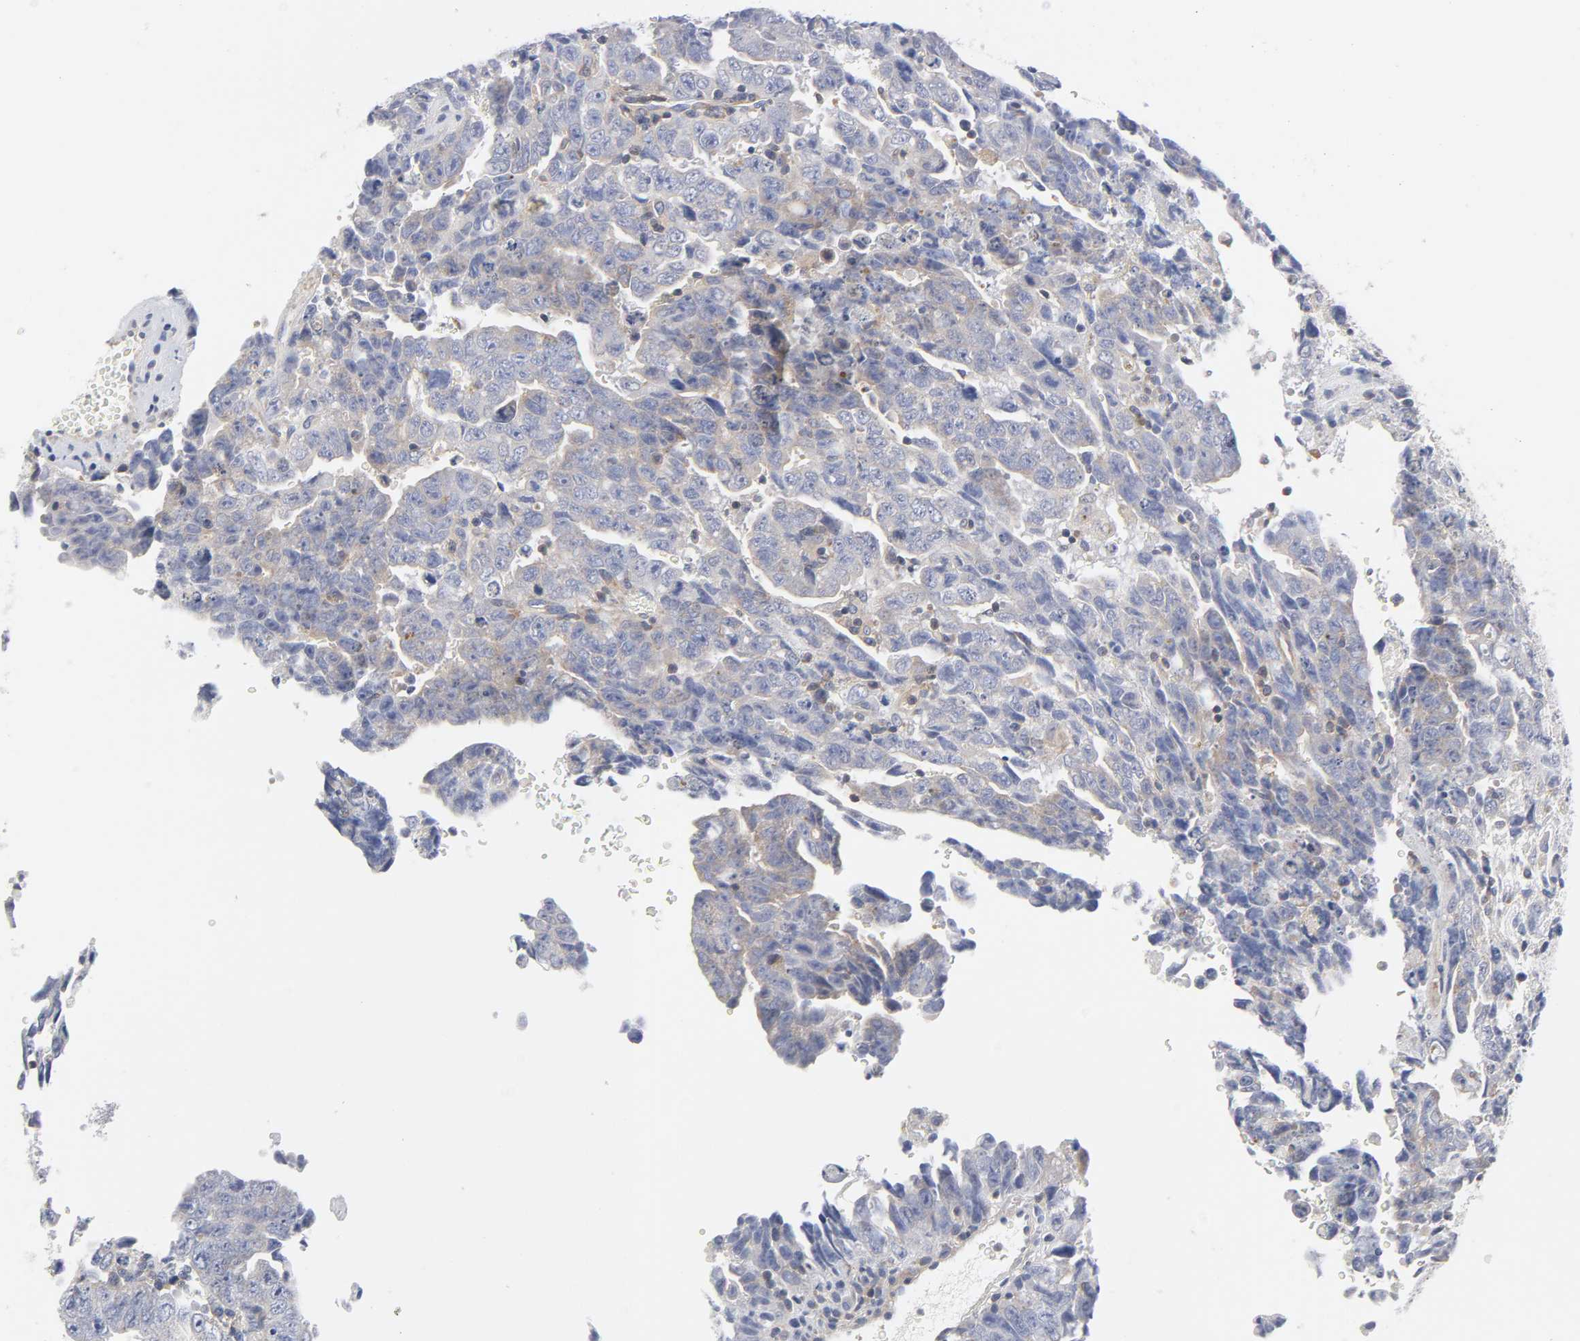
{"staining": {"intensity": "weak", "quantity": ">75%", "location": "cytoplasmic/membranous"}, "tissue": "testis cancer", "cell_type": "Tumor cells", "image_type": "cancer", "snomed": [{"axis": "morphology", "description": "Carcinoma, Embryonal, NOS"}, {"axis": "topography", "description": "Testis"}], "caption": "The immunohistochemical stain labels weak cytoplasmic/membranous positivity in tumor cells of testis cancer tissue.", "gene": "ROCK1", "patient": {"sex": "male", "age": 28}}